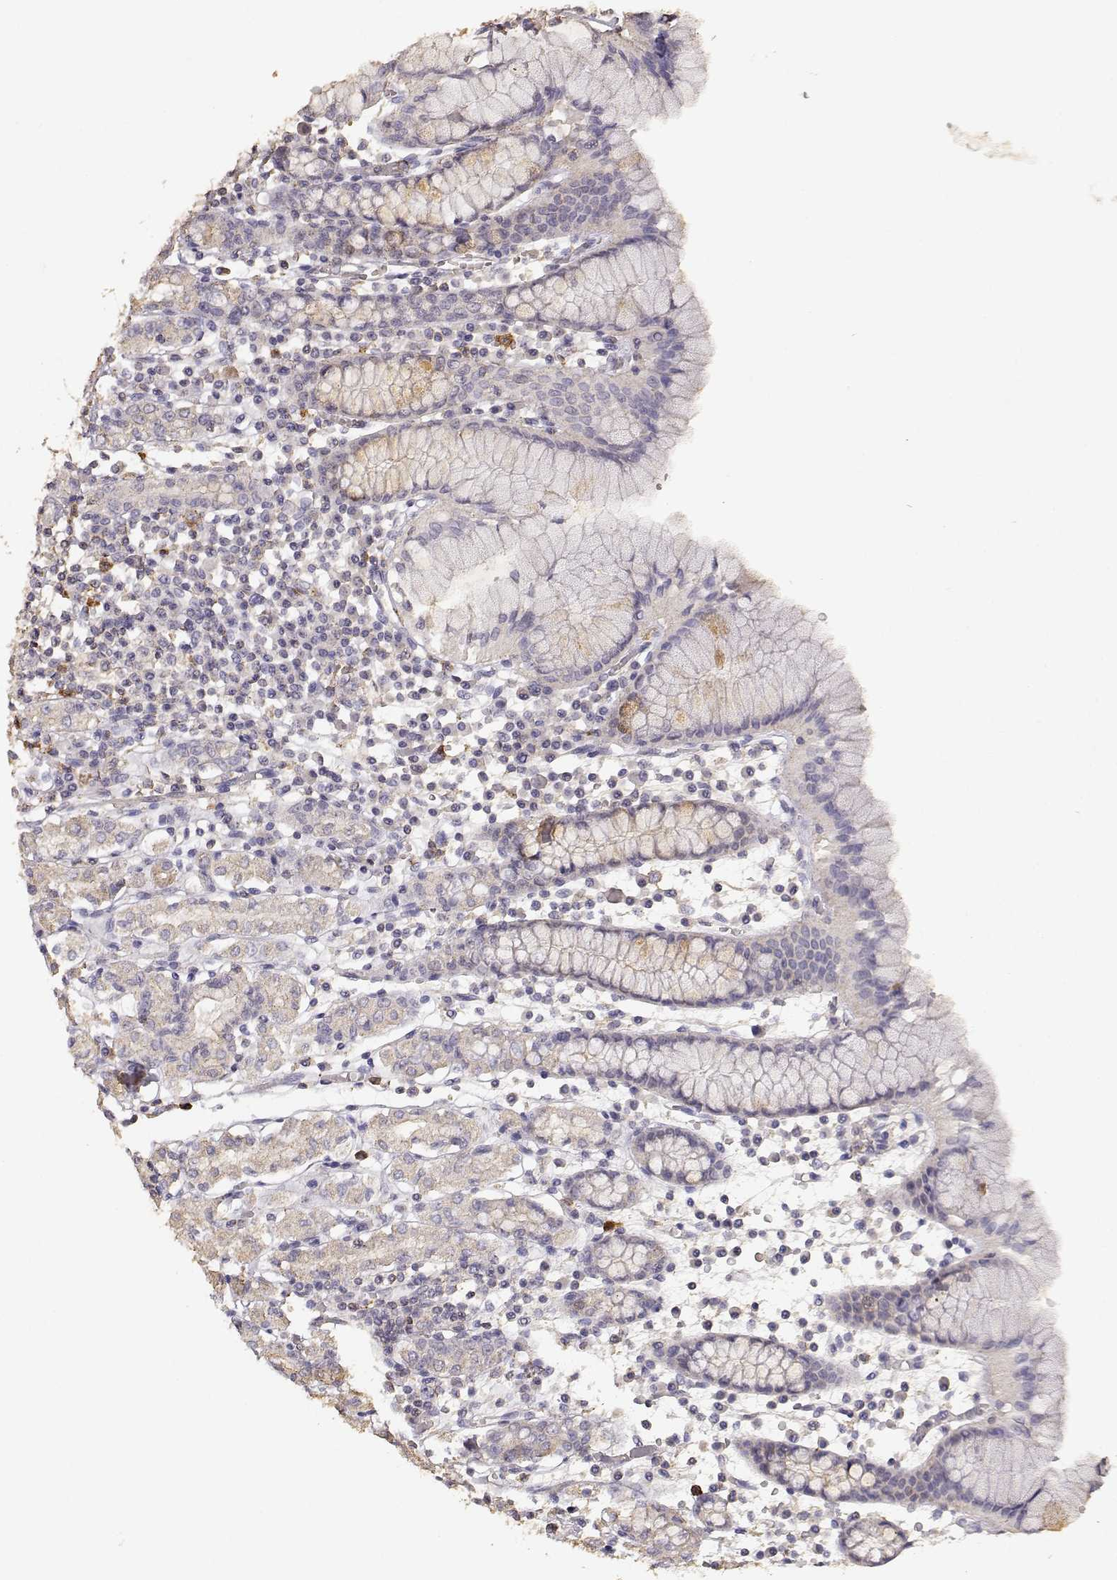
{"staining": {"intensity": "weak", "quantity": "<25%", "location": "cytoplasmic/membranous"}, "tissue": "stomach", "cell_type": "Glandular cells", "image_type": "normal", "snomed": [{"axis": "morphology", "description": "Normal tissue, NOS"}, {"axis": "topography", "description": "Stomach, upper"}, {"axis": "topography", "description": "Stomach"}], "caption": "Immunohistochemistry micrograph of unremarkable stomach: stomach stained with DAB (3,3'-diaminobenzidine) shows no significant protein staining in glandular cells. (DAB immunohistochemistry with hematoxylin counter stain).", "gene": "TNFRSF10C", "patient": {"sex": "male", "age": 62}}